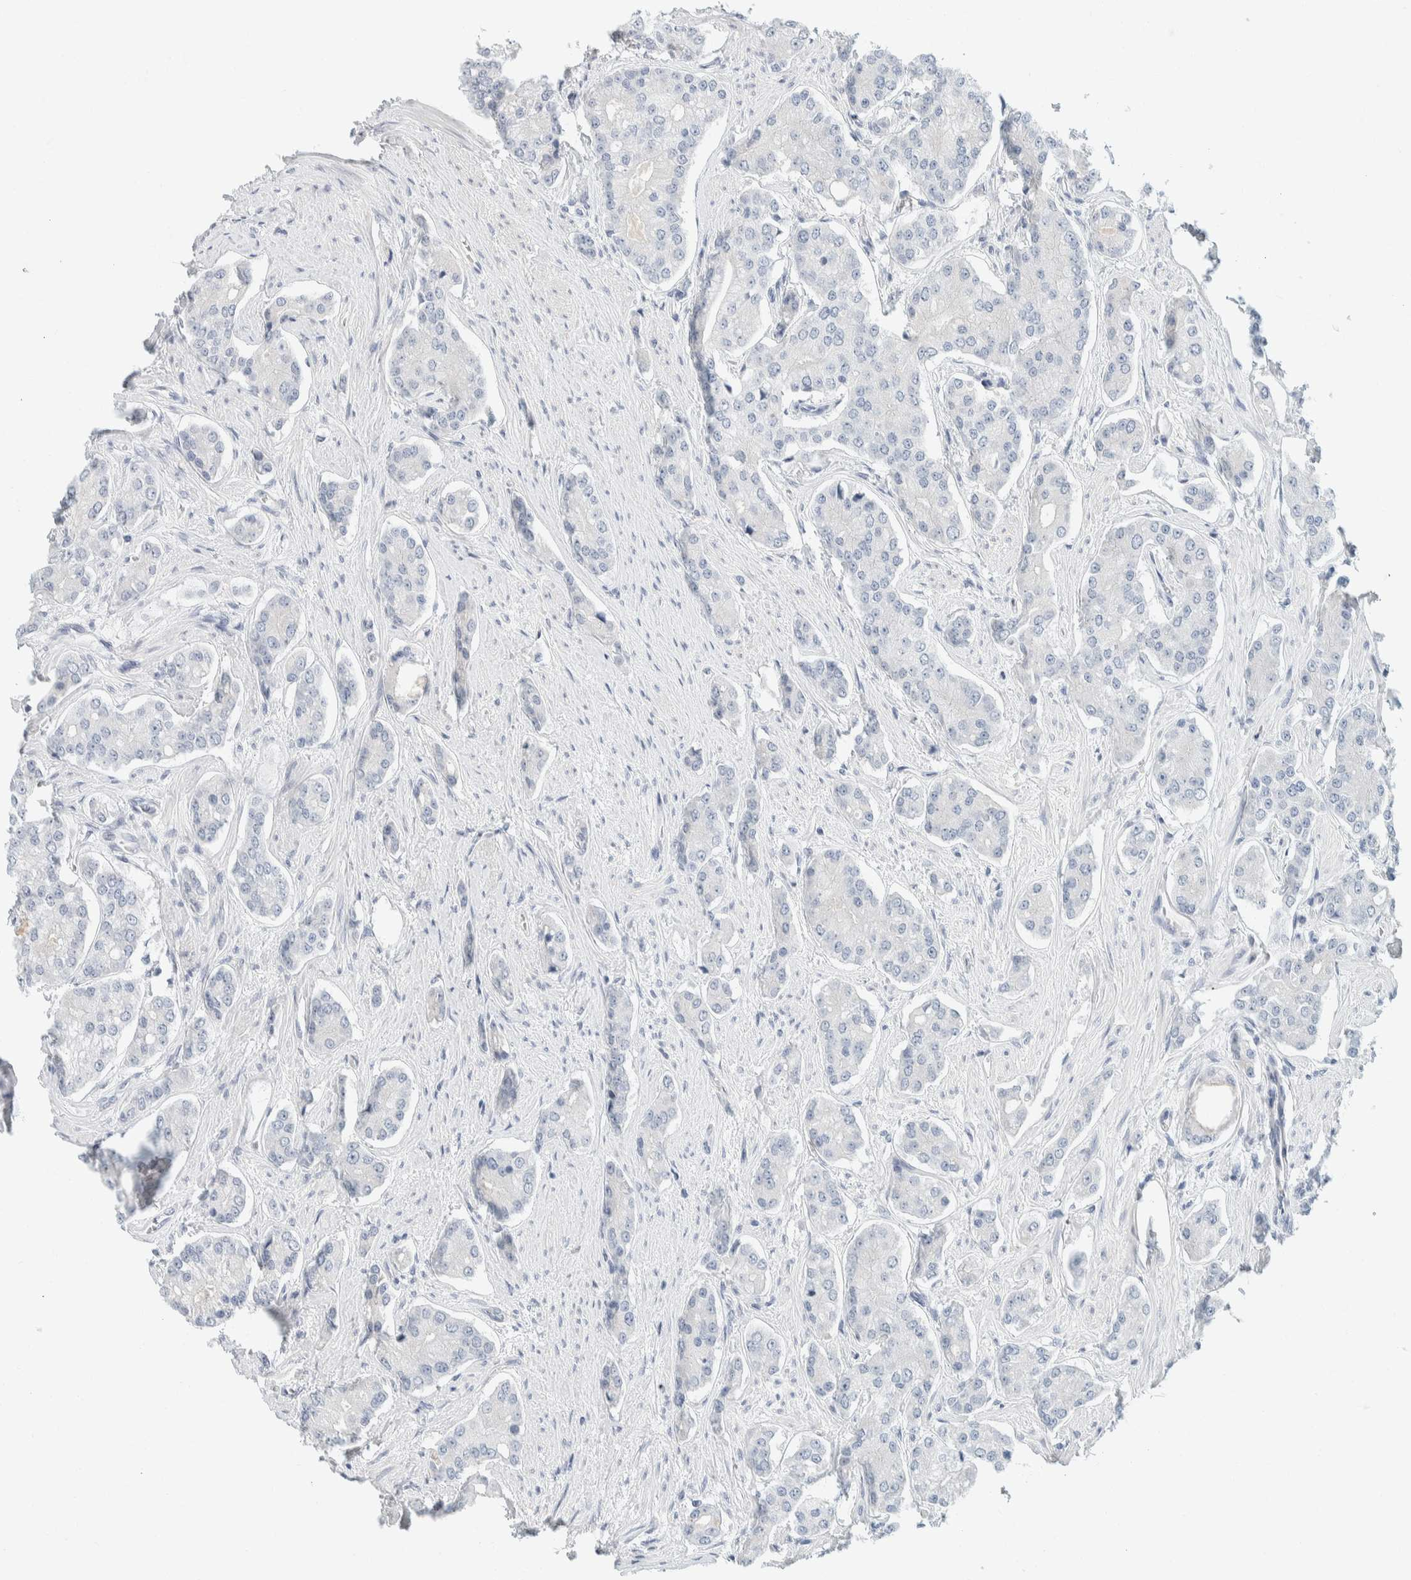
{"staining": {"intensity": "negative", "quantity": "none", "location": "none"}, "tissue": "prostate cancer", "cell_type": "Tumor cells", "image_type": "cancer", "snomed": [{"axis": "morphology", "description": "Adenocarcinoma, High grade"}, {"axis": "topography", "description": "Prostate"}], "caption": "High magnification brightfield microscopy of prostate adenocarcinoma (high-grade) stained with DAB (3,3'-diaminobenzidine) (brown) and counterstained with hematoxylin (blue): tumor cells show no significant positivity.", "gene": "ALOX12B", "patient": {"sex": "male", "age": 71}}